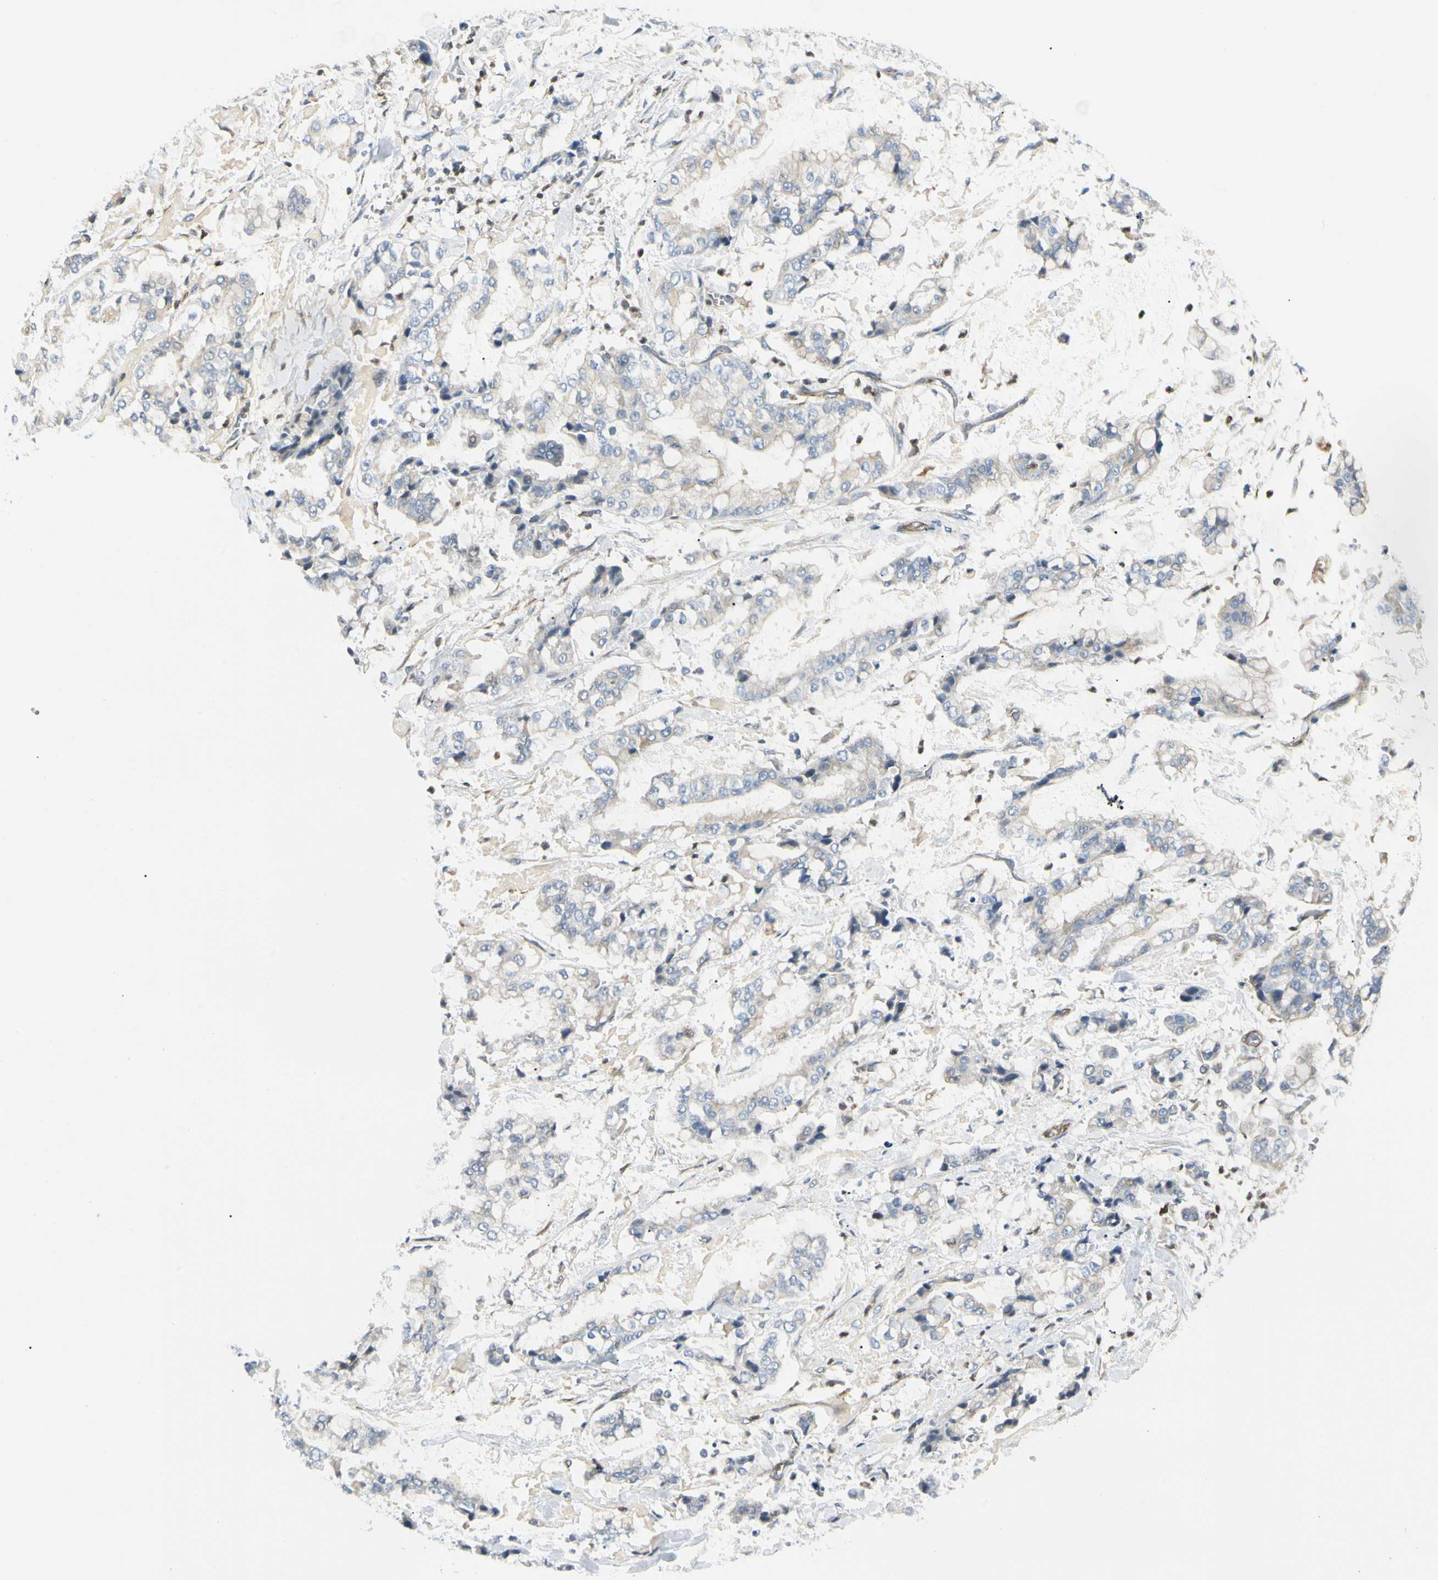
{"staining": {"intensity": "negative", "quantity": "none", "location": "none"}, "tissue": "stomach cancer", "cell_type": "Tumor cells", "image_type": "cancer", "snomed": [{"axis": "morphology", "description": "Normal tissue, NOS"}, {"axis": "morphology", "description": "Adenocarcinoma, NOS"}, {"axis": "topography", "description": "Stomach, upper"}, {"axis": "topography", "description": "Stomach"}], "caption": "Image shows no protein expression in tumor cells of stomach adenocarcinoma tissue. (Brightfield microscopy of DAB (3,3'-diaminobenzidine) immunohistochemistry (IHC) at high magnification).", "gene": "LPCAT2", "patient": {"sex": "male", "age": 76}}